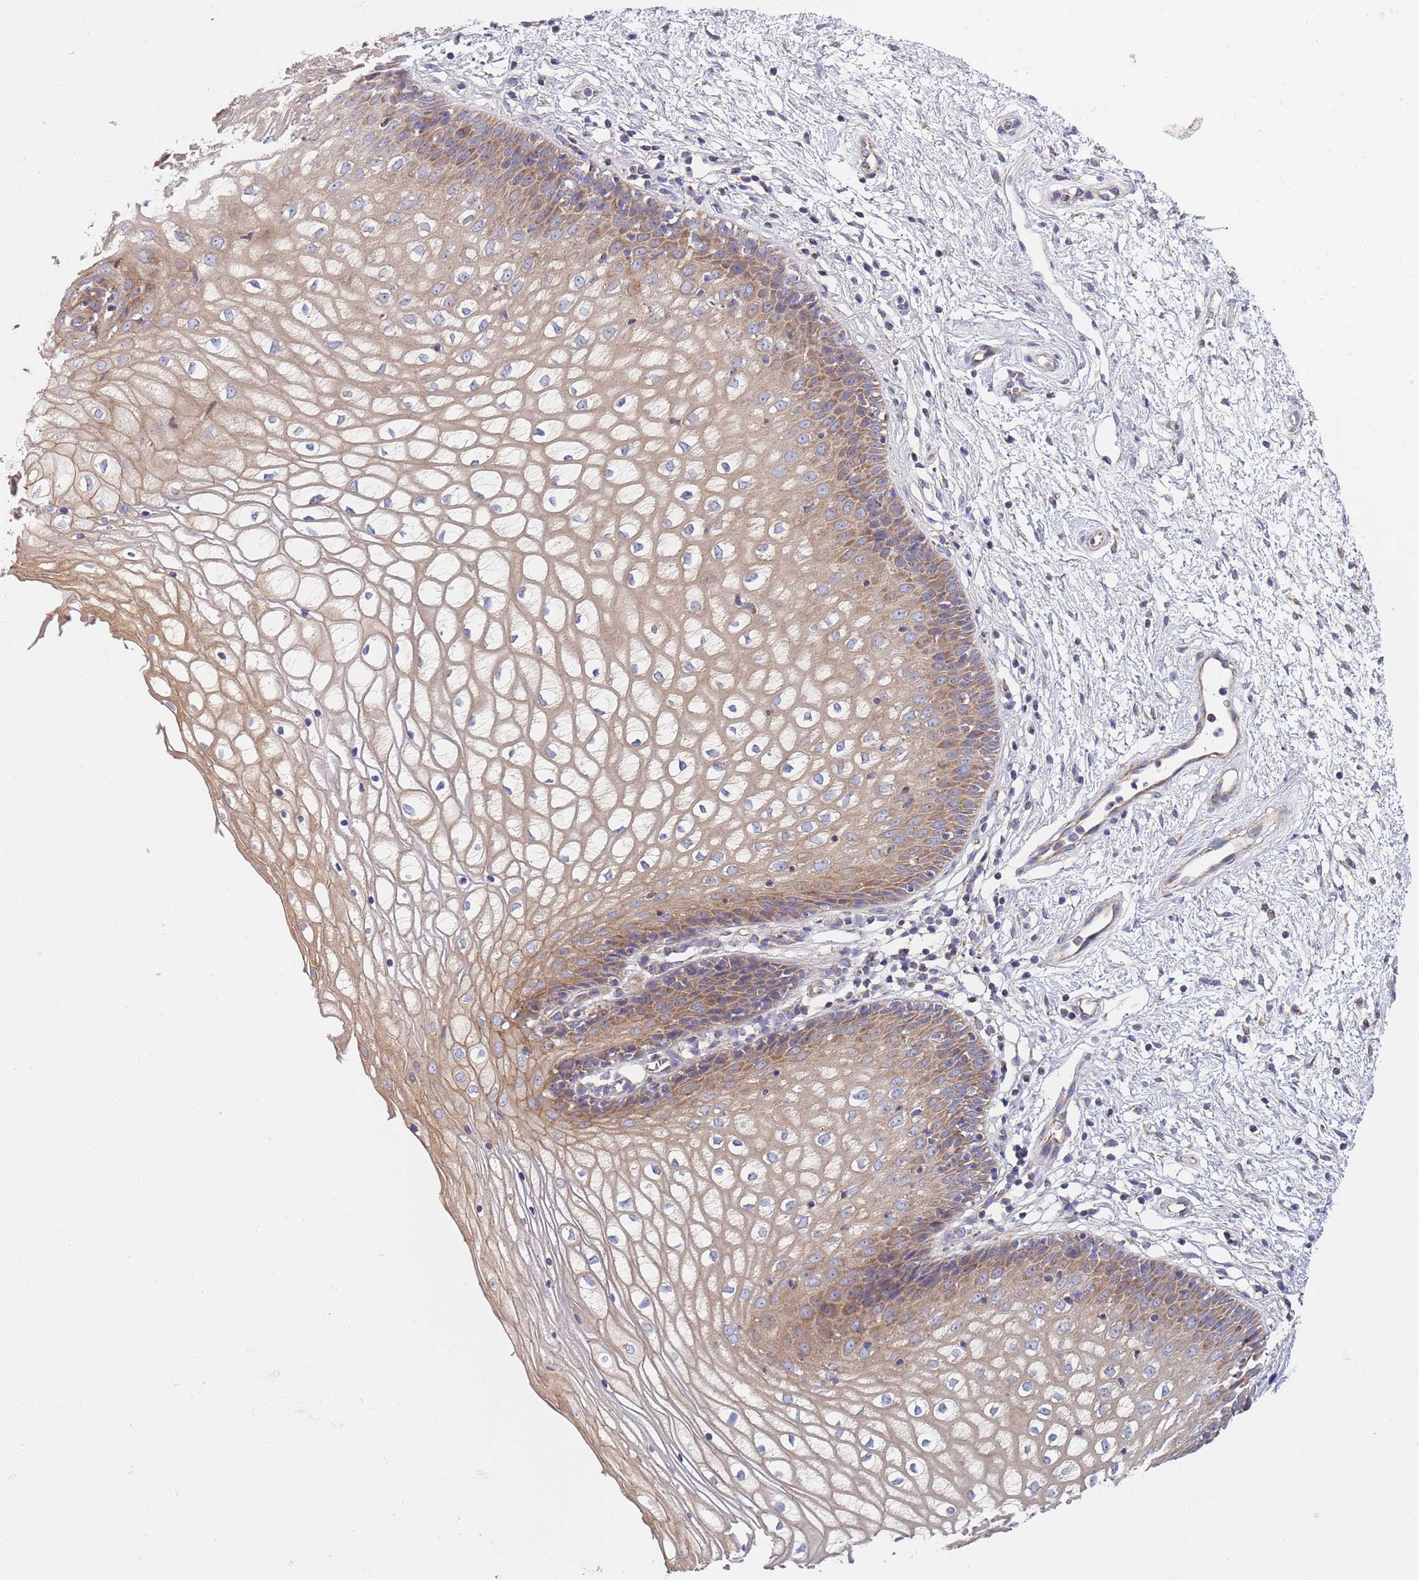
{"staining": {"intensity": "moderate", "quantity": "25%-75%", "location": "cytoplasmic/membranous"}, "tissue": "vagina", "cell_type": "Squamous epithelial cells", "image_type": "normal", "snomed": [{"axis": "morphology", "description": "Normal tissue, NOS"}, {"axis": "topography", "description": "Vagina"}], "caption": "The photomicrograph displays staining of normal vagina, revealing moderate cytoplasmic/membranous protein expression (brown color) within squamous epithelial cells.", "gene": "PWWP3A", "patient": {"sex": "female", "age": 34}}